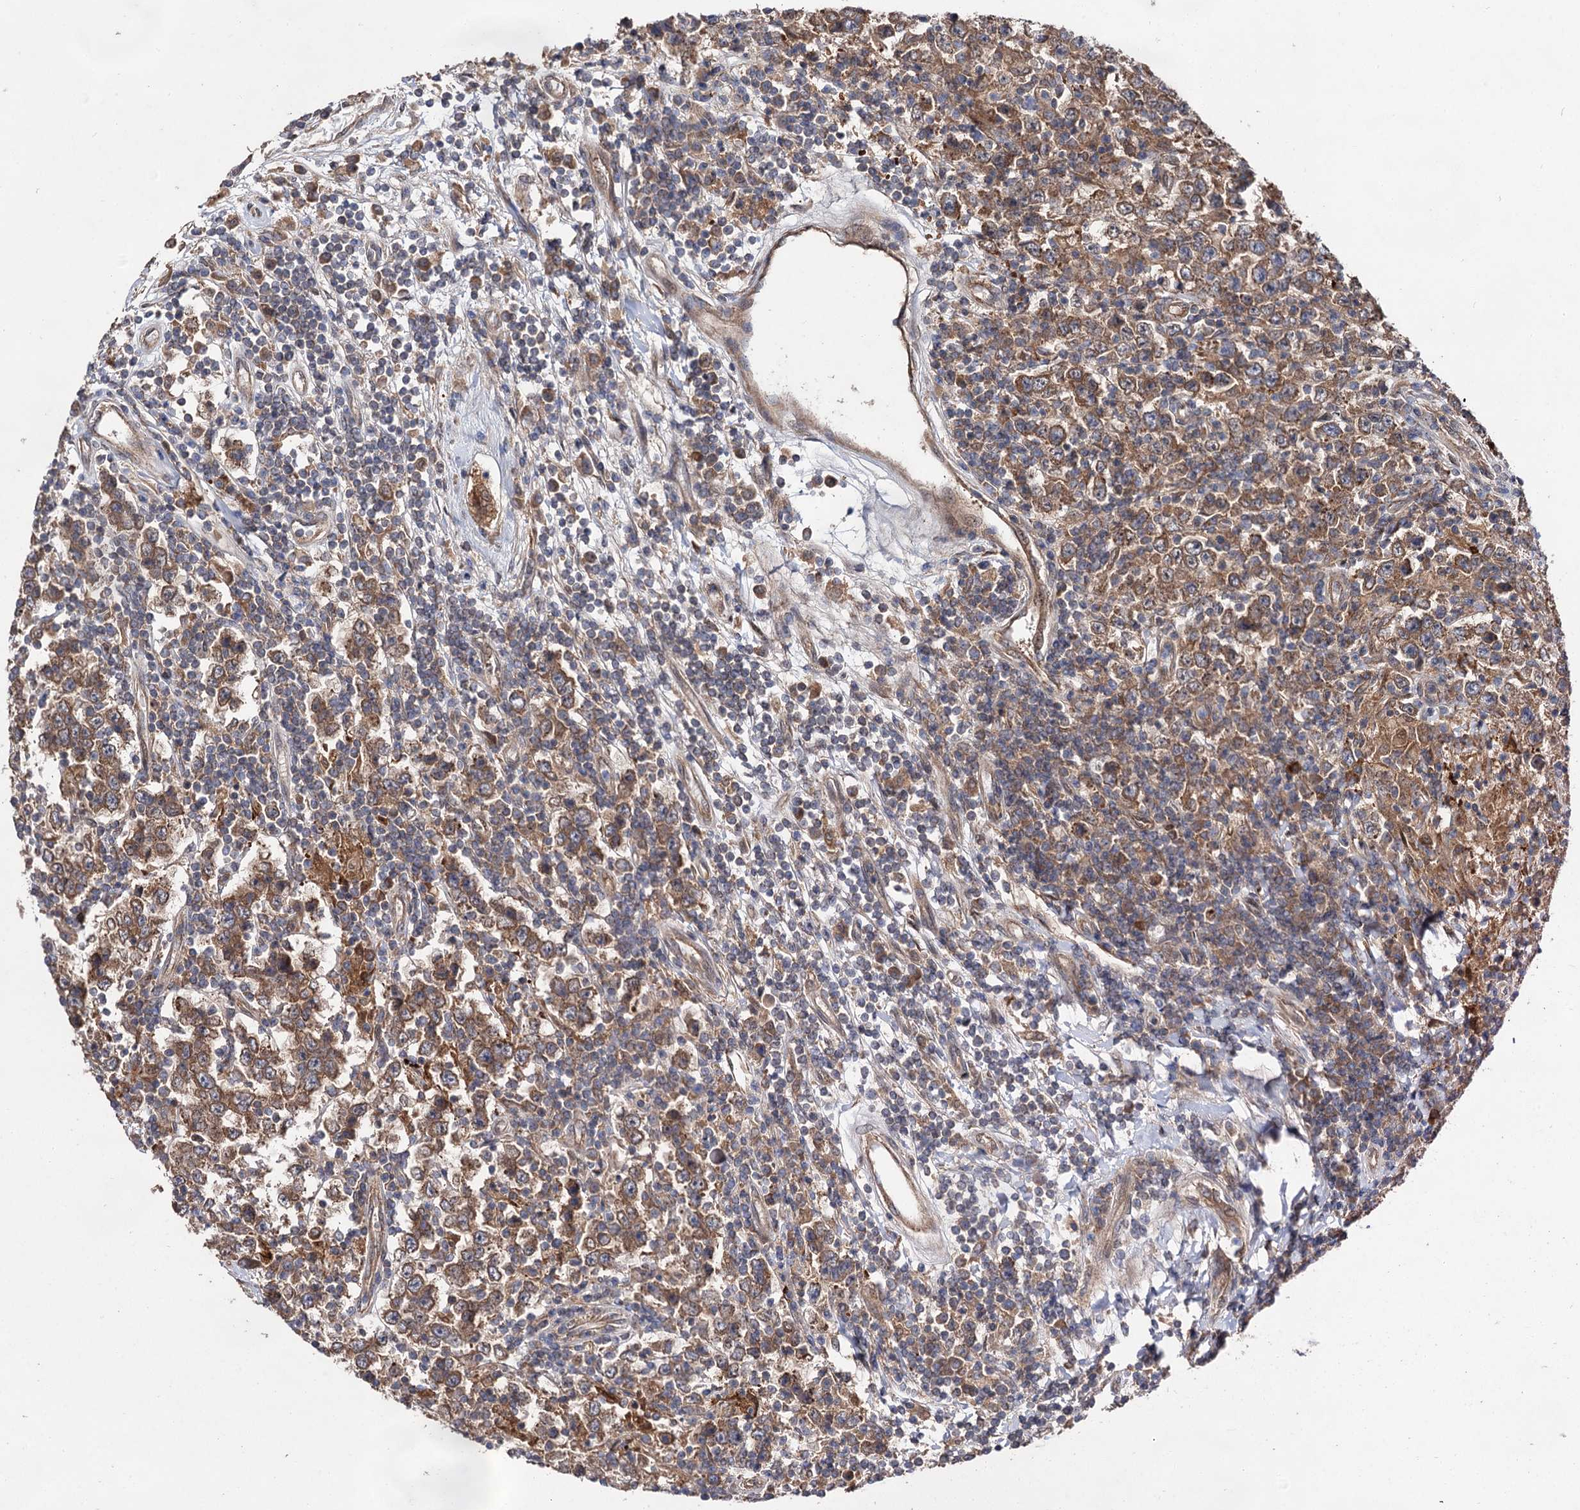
{"staining": {"intensity": "moderate", "quantity": ">75%", "location": "cytoplasmic/membranous"}, "tissue": "testis cancer", "cell_type": "Tumor cells", "image_type": "cancer", "snomed": [{"axis": "morphology", "description": "Normal tissue, NOS"}, {"axis": "morphology", "description": "Urothelial carcinoma, High grade"}, {"axis": "morphology", "description": "Seminoma, NOS"}, {"axis": "morphology", "description": "Carcinoma, Embryonal, NOS"}, {"axis": "topography", "description": "Urinary bladder"}, {"axis": "topography", "description": "Testis"}], "caption": "DAB immunohistochemical staining of testis cancer (embryonal carcinoma) shows moderate cytoplasmic/membranous protein positivity in approximately >75% of tumor cells. (Brightfield microscopy of DAB IHC at high magnification).", "gene": "NAA25", "patient": {"sex": "male", "age": 41}}